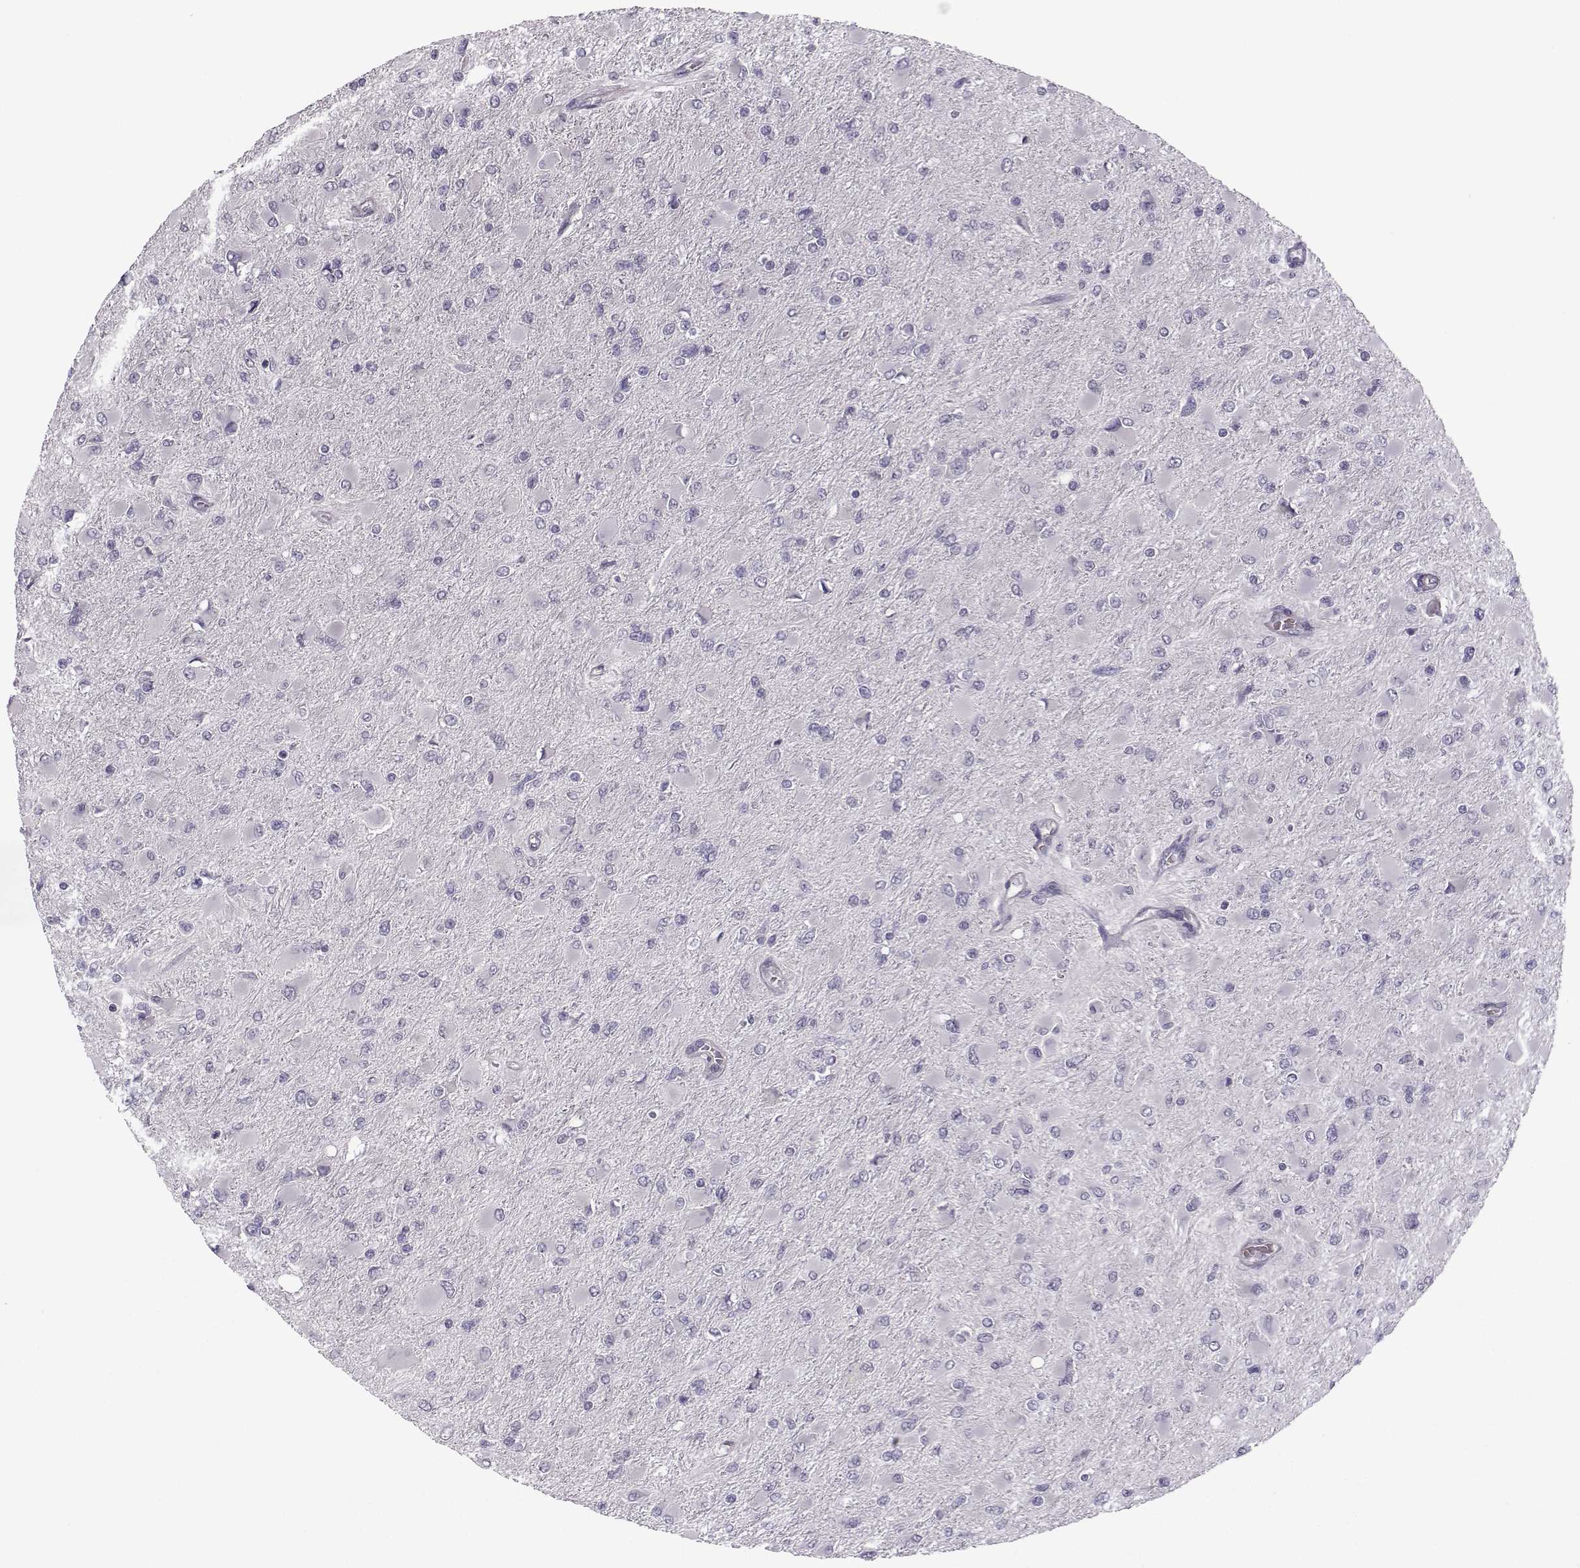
{"staining": {"intensity": "negative", "quantity": "none", "location": "none"}, "tissue": "glioma", "cell_type": "Tumor cells", "image_type": "cancer", "snomed": [{"axis": "morphology", "description": "Glioma, malignant, High grade"}, {"axis": "topography", "description": "Cerebral cortex"}], "caption": "There is no significant positivity in tumor cells of high-grade glioma (malignant). Nuclei are stained in blue.", "gene": "FCAMR", "patient": {"sex": "female", "age": 36}}